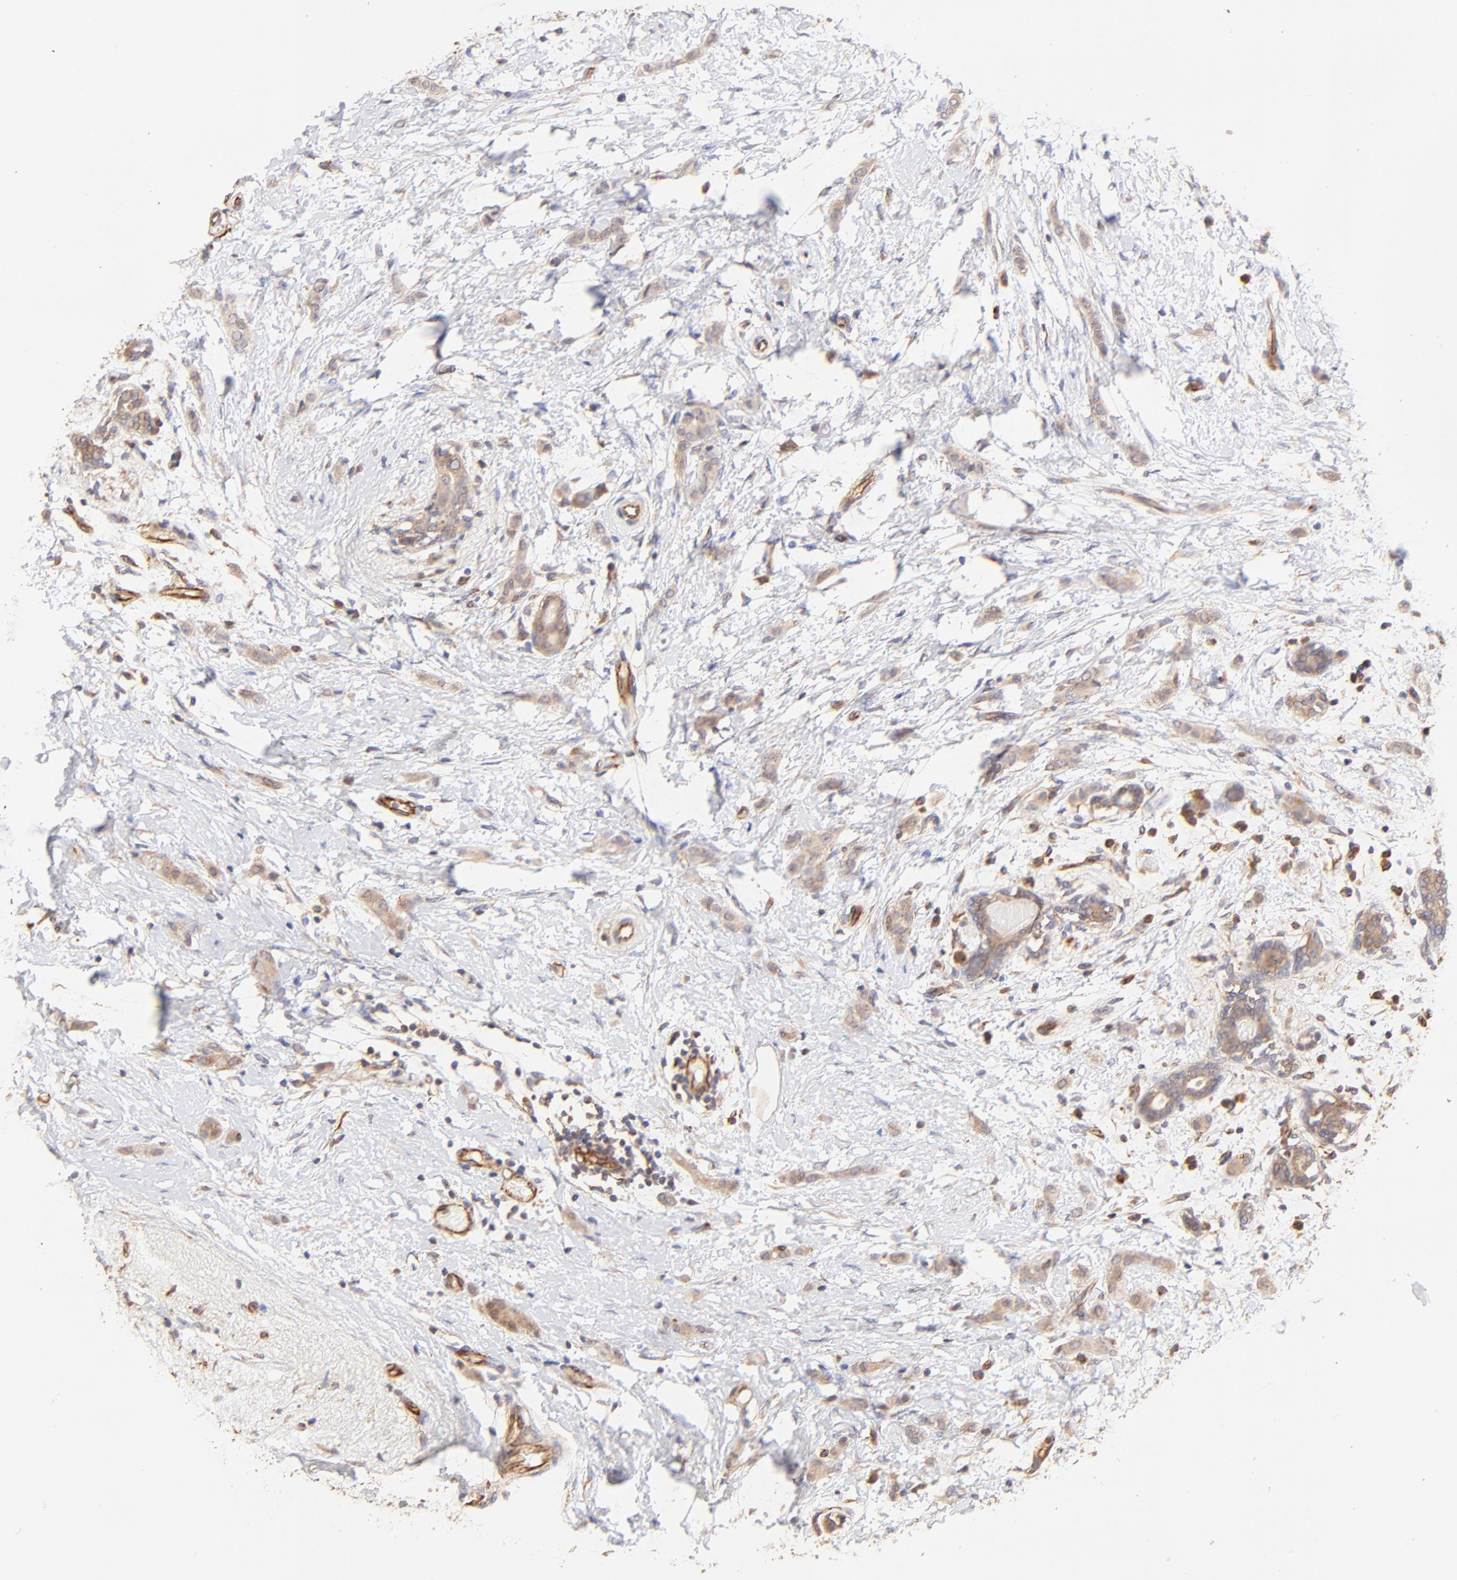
{"staining": {"intensity": "weak", "quantity": ">75%", "location": "cytoplasmic/membranous"}, "tissue": "breast cancer", "cell_type": "Tumor cells", "image_type": "cancer", "snomed": [{"axis": "morphology", "description": "Lobular carcinoma"}, {"axis": "topography", "description": "Breast"}], "caption": "Breast lobular carcinoma stained with IHC shows weak cytoplasmic/membranous staining in about >75% of tumor cells.", "gene": "TNFAIP3", "patient": {"sex": "female", "age": 55}}